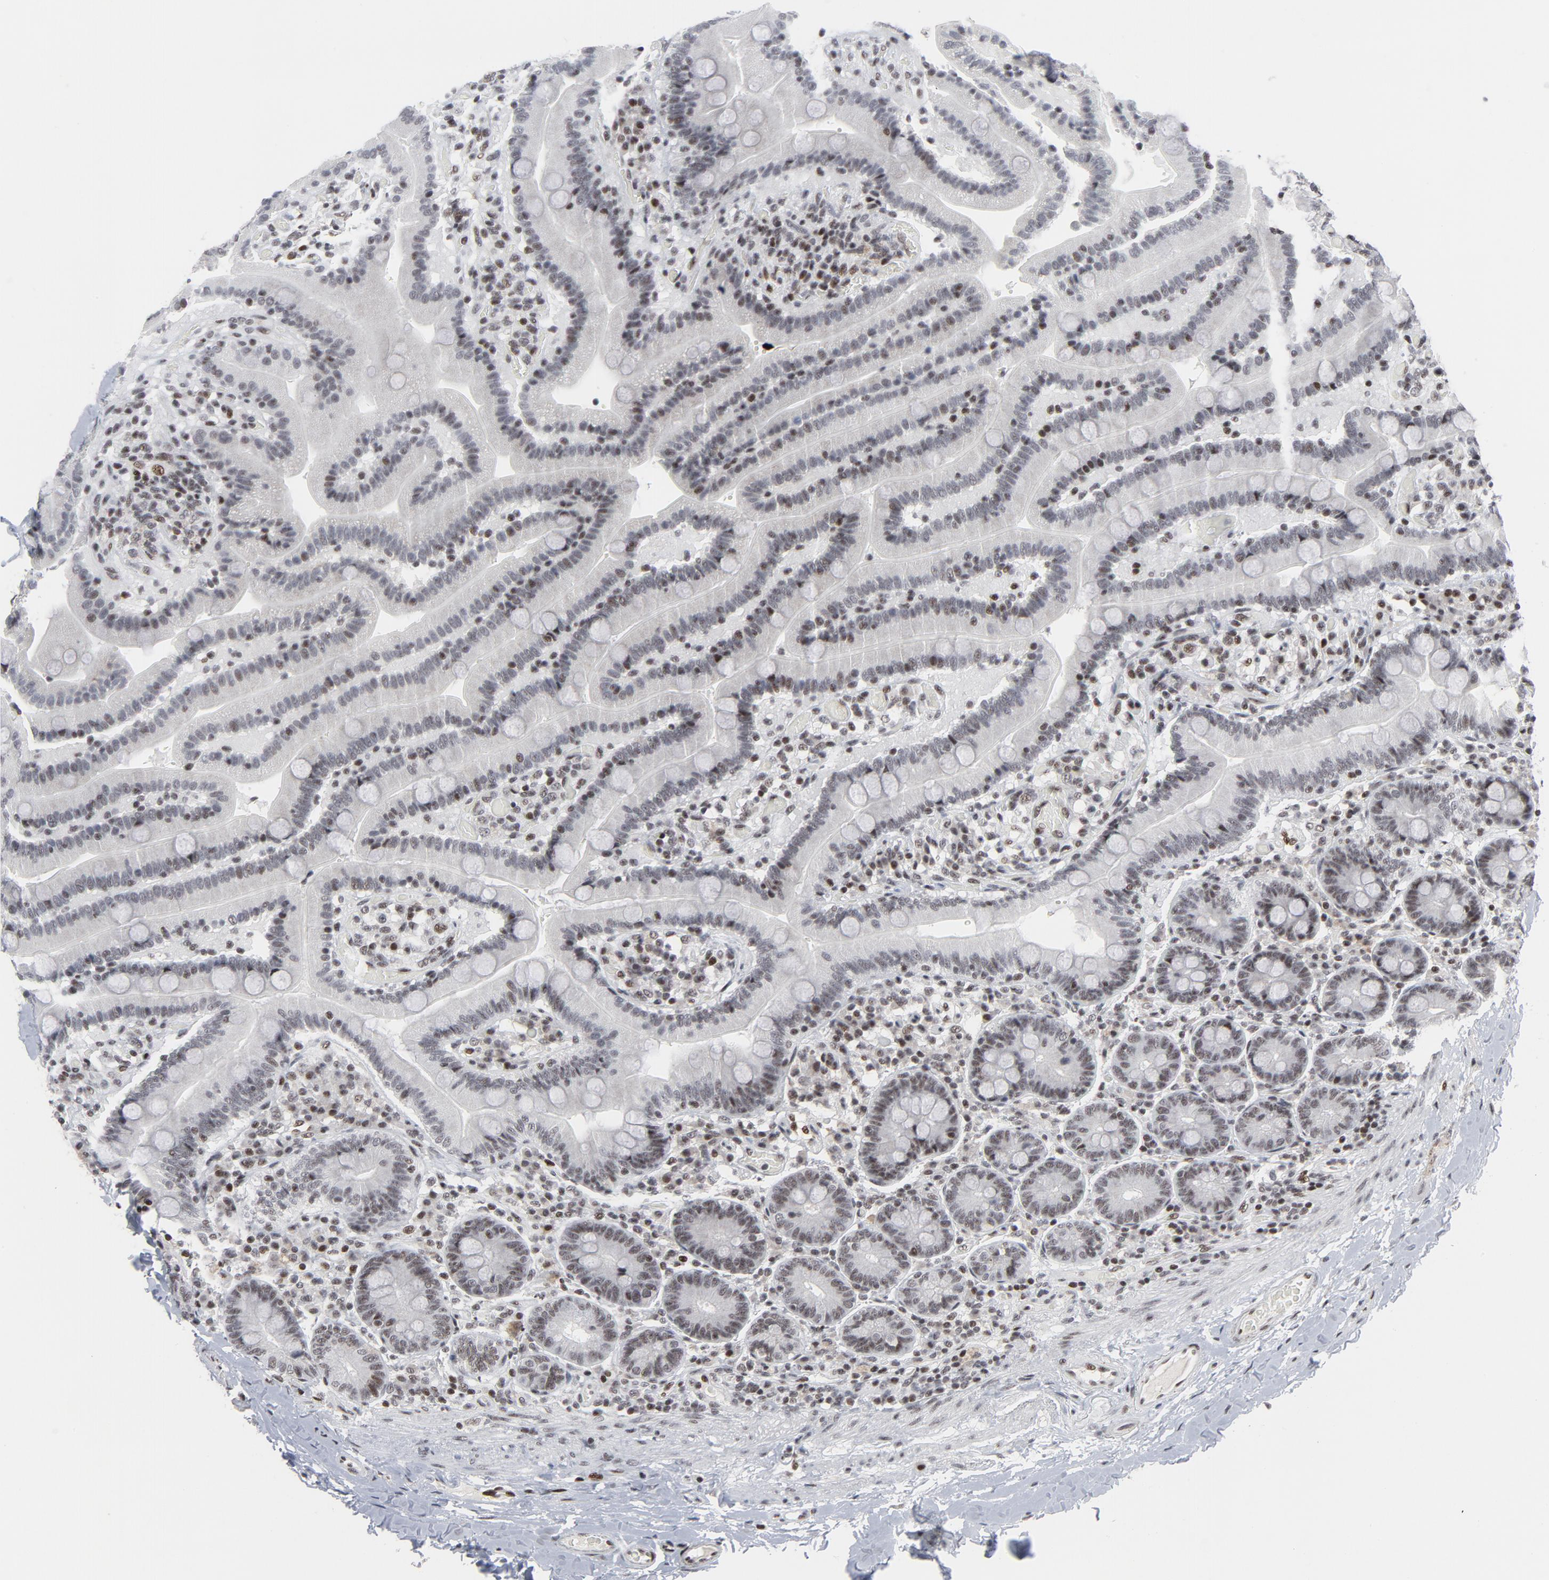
{"staining": {"intensity": "weak", "quantity": "<25%", "location": "nuclear"}, "tissue": "duodenum", "cell_type": "Glandular cells", "image_type": "normal", "snomed": [{"axis": "morphology", "description": "Normal tissue, NOS"}, {"axis": "topography", "description": "Duodenum"}], "caption": "Benign duodenum was stained to show a protein in brown. There is no significant positivity in glandular cells. (DAB (3,3'-diaminobenzidine) immunohistochemistry (IHC), high magnification).", "gene": "GABPA", "patient": {"sex": "male", "age": 66}}